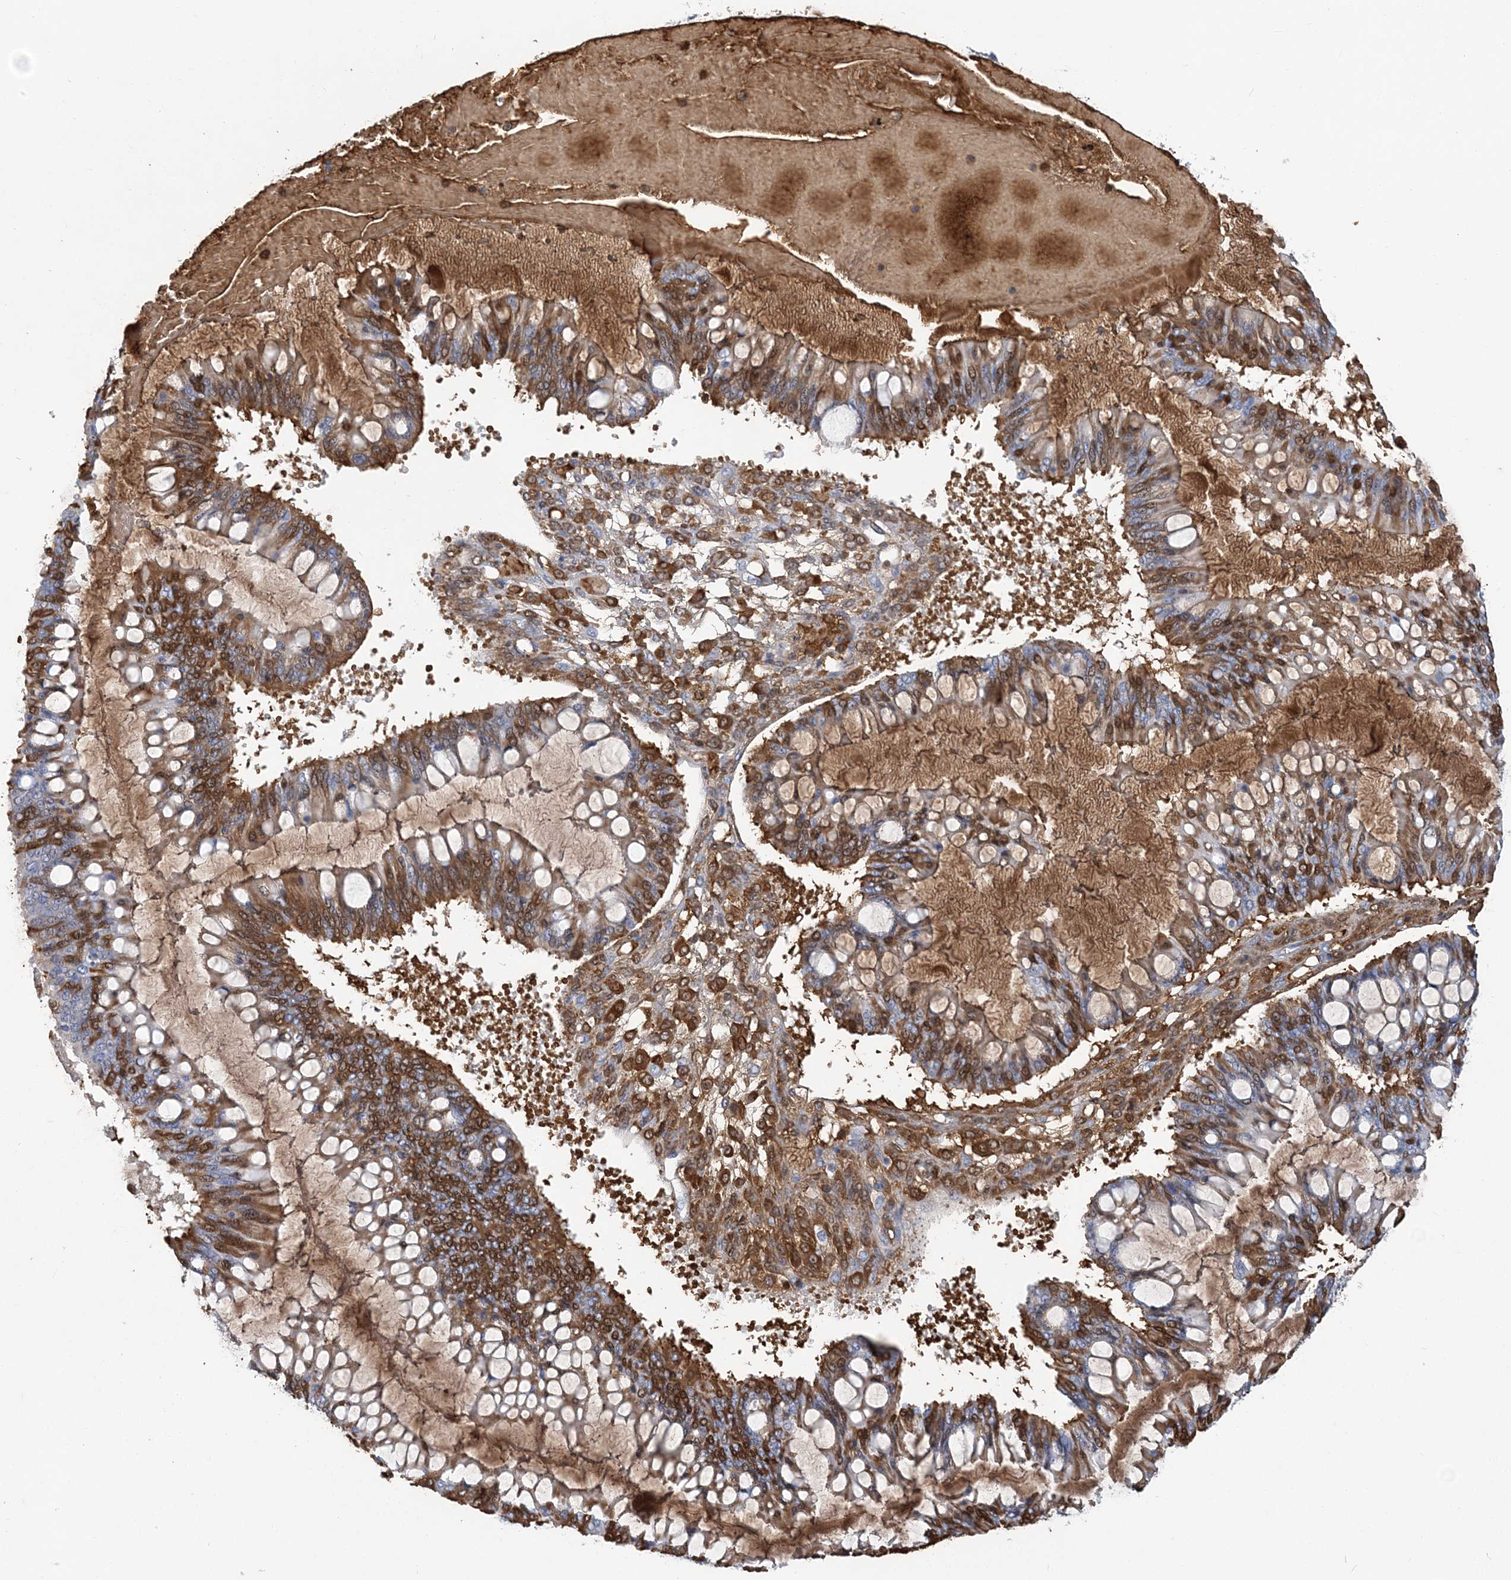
{"staining": {"intensity": "moderate", "quantity": ">75%", "location": "cytoplasmic/membranous"}, "tissue": "ovarian cancer", "cell_type": "Tumor cells", "image_type": "cancer", "snomed": [{"axis": "morphology", "description": "Cystadenocarcinoma, mucinous, NOS"}, {"axis": "topography", "description": "Ovary"}], "caption": "Moderate cytoplasmic/membranous positivity is identified in about >75% of tumor cells in mucinous cystadenocarcinoma (ovarian).", "gene": "HBA2", "patient": {"sex": "female", "age": 73}}